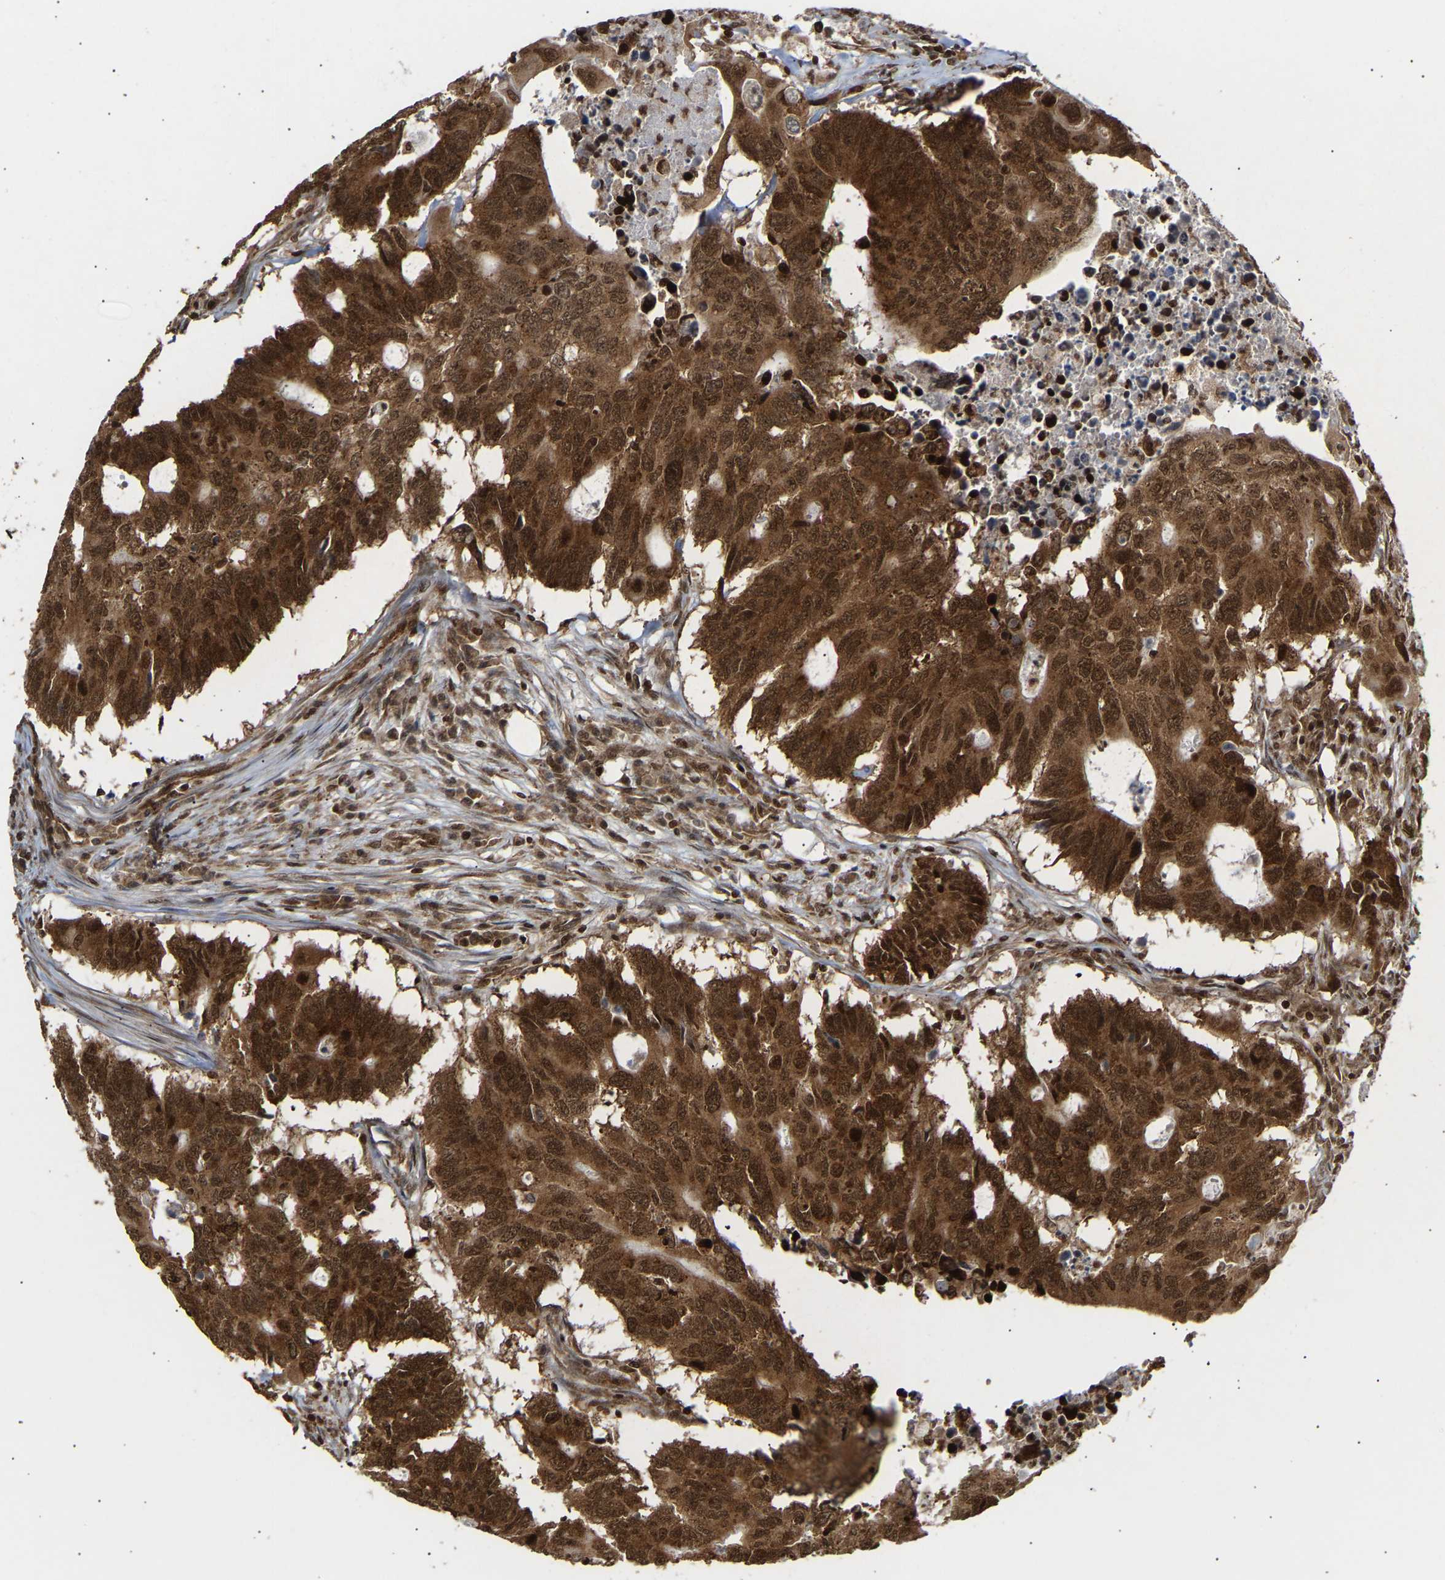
{"staining": {"intensity": "strong", "quantity": ">75%", "location": "cytoplasmic/membranous,nuclear"}, "tissue": "colorectal cancer", "cell_type": "Tumor cells", "image_type": "cancer", "snomed": [{"axis": "morphology", "description": "Adenocarcinoma, NOS"}, {"axis": "topography", "description": "Colon"}], "caption": "This is an image of immunohistochemistry staining of adenocarcinoma (colorectal), which shows strong positivity in the cytoplasmic/membranous and nuclear of tumor cells.", "gene": "ALYREF", "patient": {"sex": "male", "age": 71}}